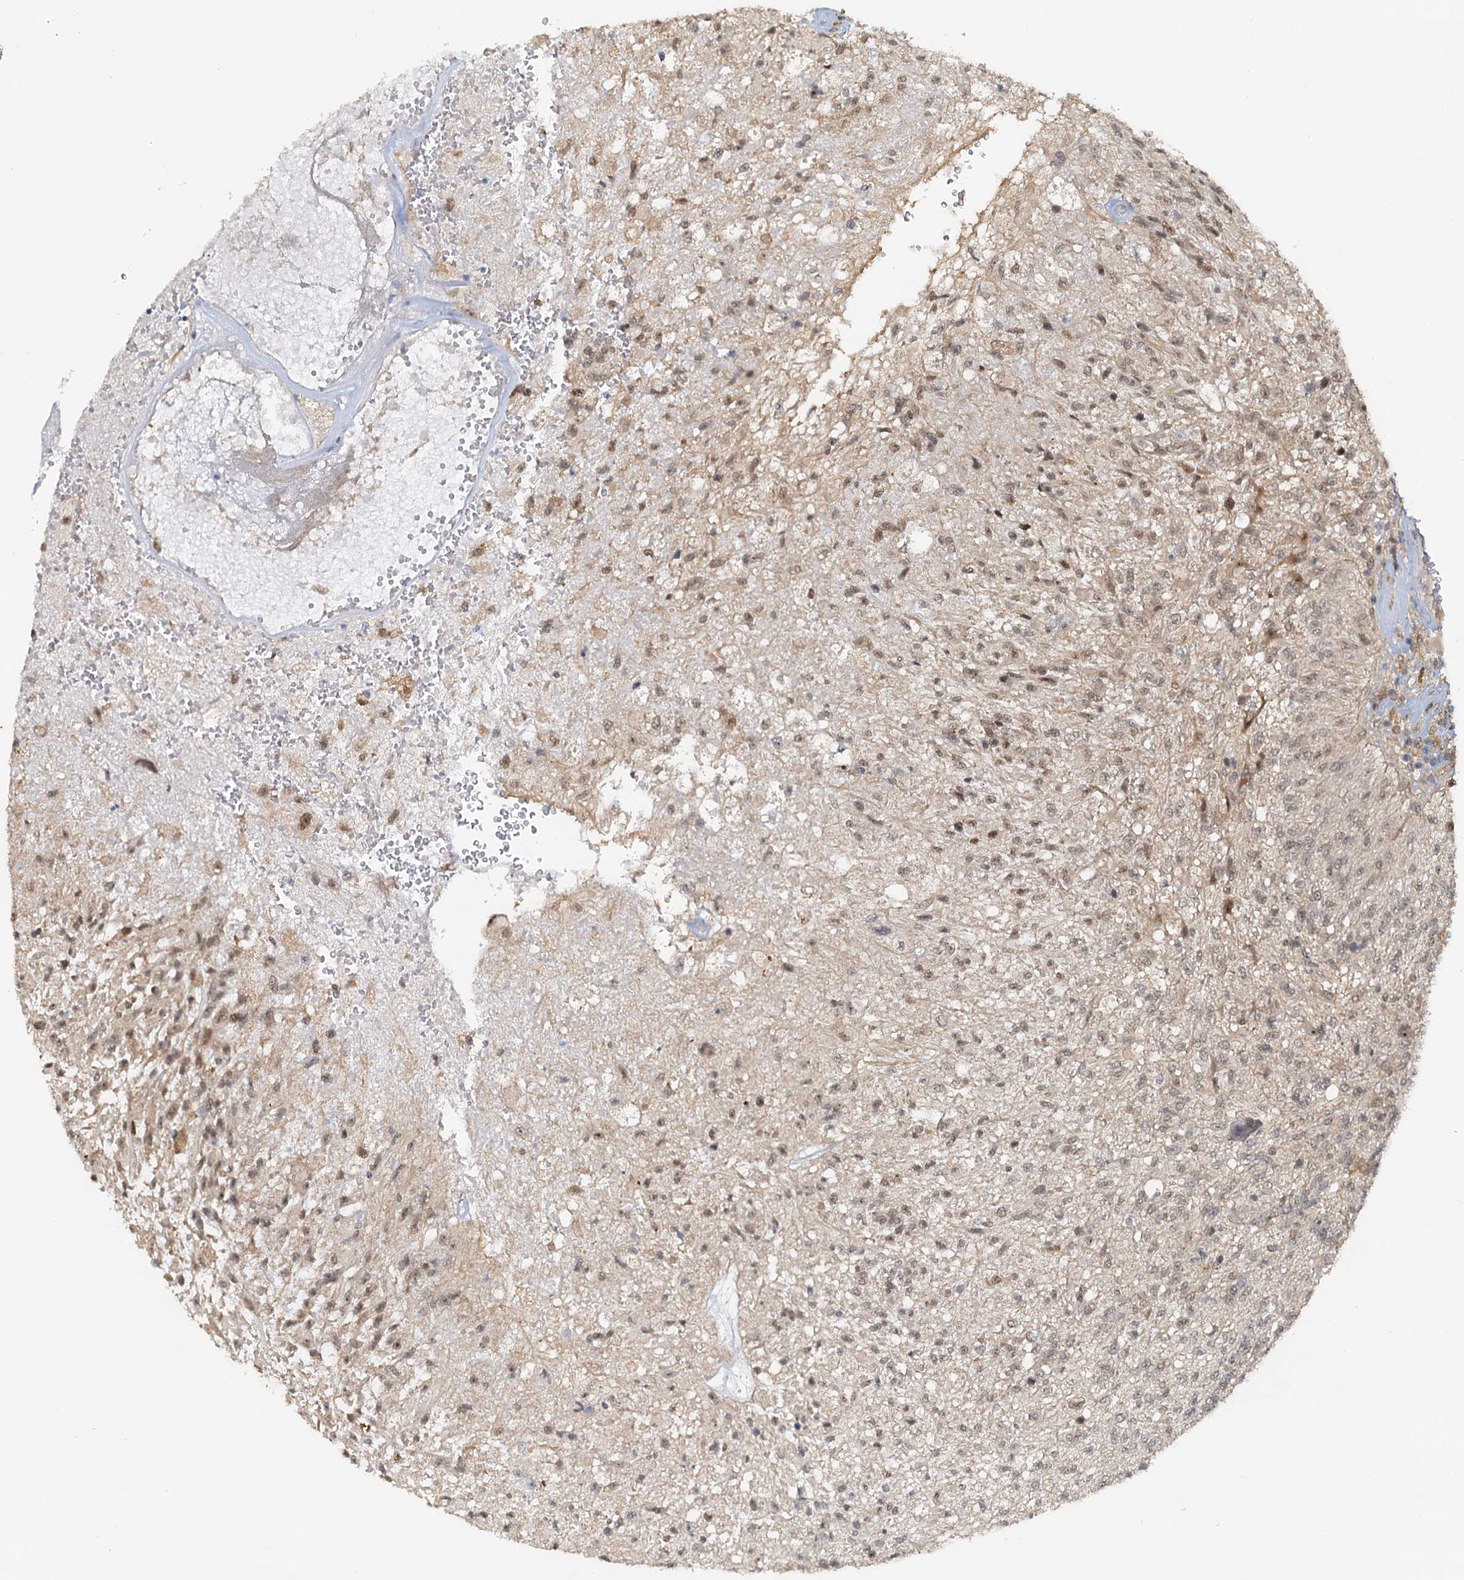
{"staining": {"intensity": "moderate", "quantity": "25%-75%", "location": "nuclear"}, "tissue": "glioma", "cell_type": "Tumor cells", "image_type": "cancer", "snomed": [{"axis": "morphology", "description": "Glioma, malignant, High grade"}, {"axis": "topography", "description": "Brain"}], "caption": "High-magnification brightfield microscopy of glioma stained with DAB (3,3'-diaminobenzidine) (brown) and counterstained with hematoxylin (blue). tumor cells exhibit moderate nuclear expression is identified in approximately25%-75% of cells.", "gene": "SPINDOC", "patient": {"sex": "male", "age": 56}}